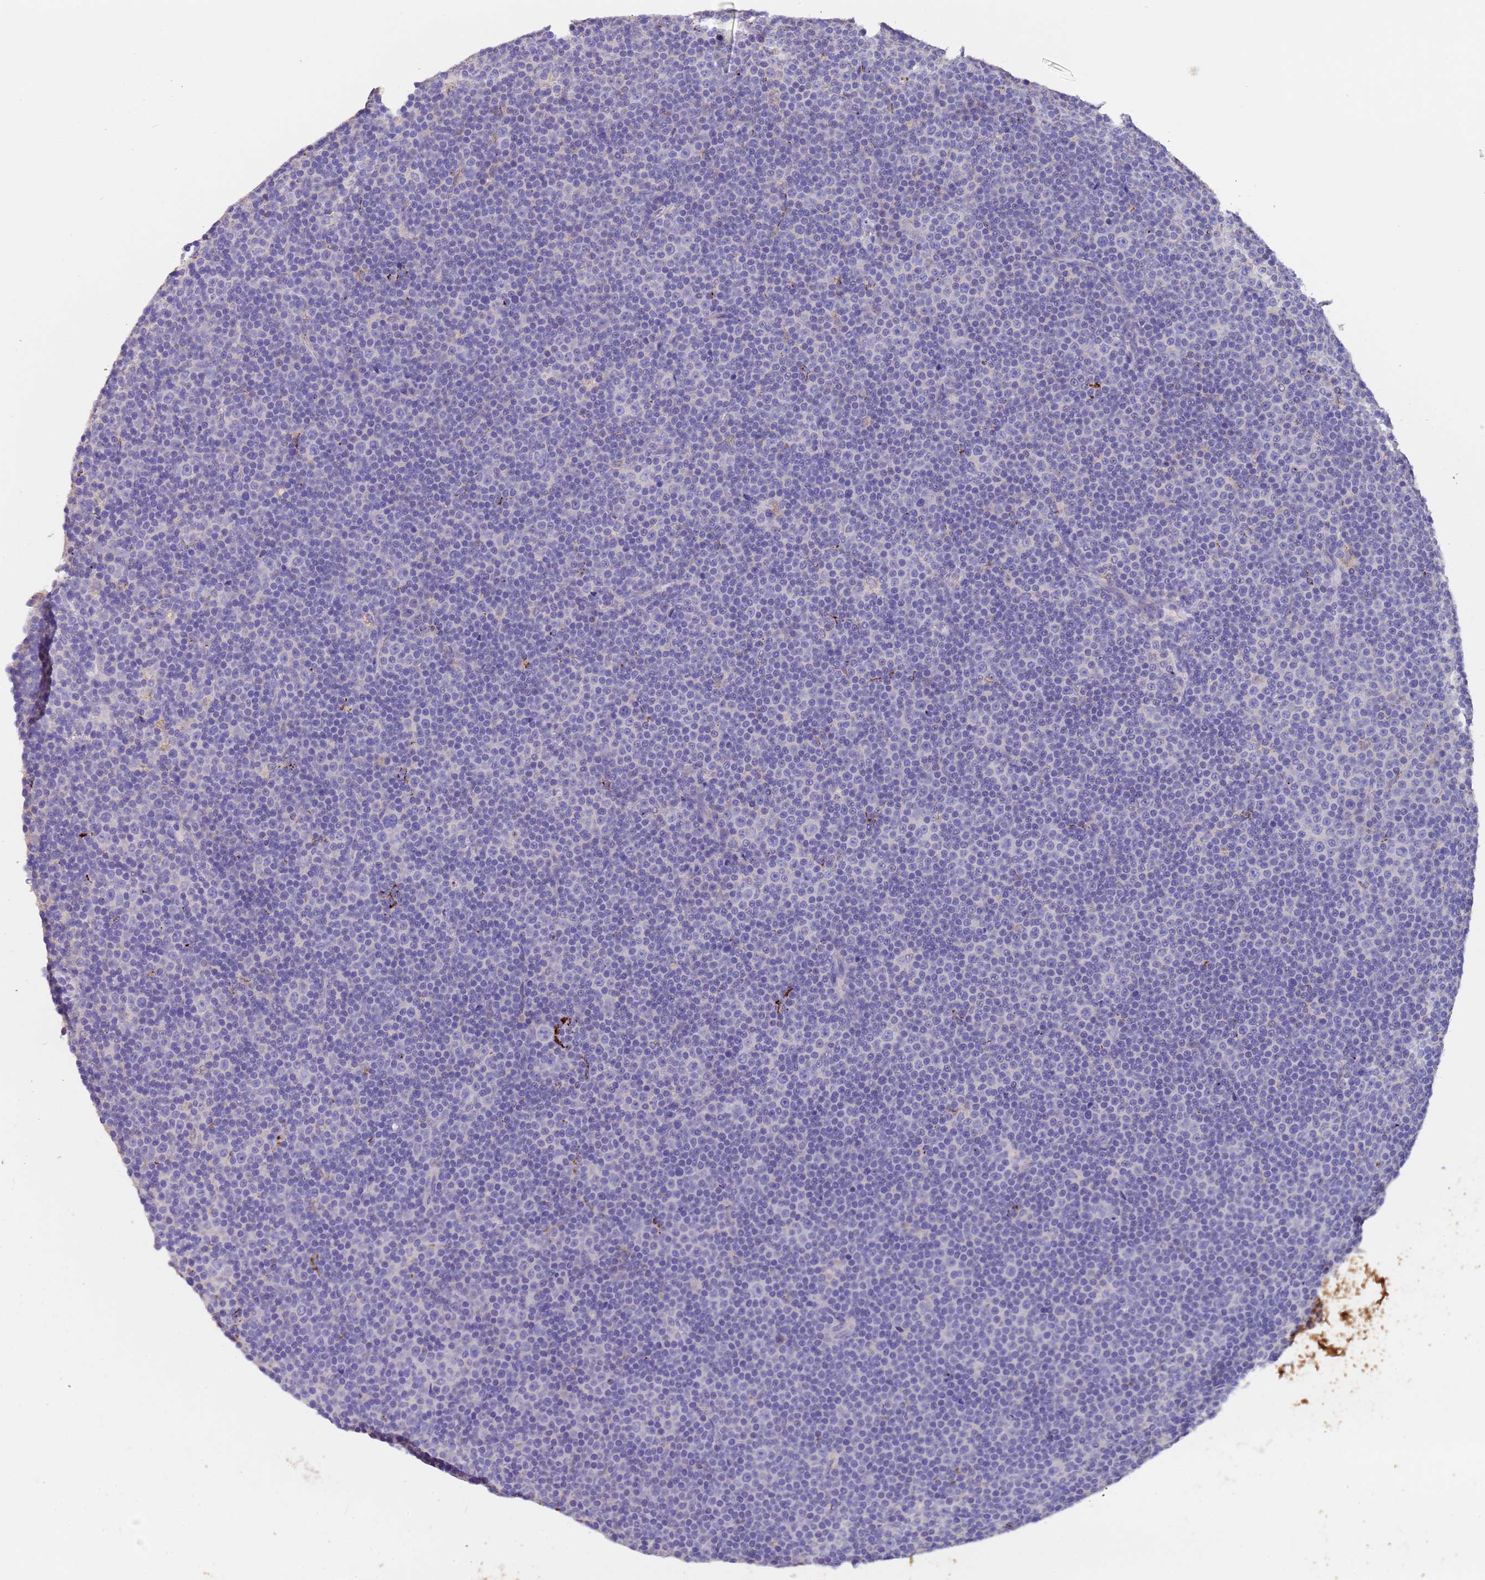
{"staining": {"intensity": "negative", "quantity": "none", "location": "none"}, "tissue": "lymphoma", "cell_type": "Tumor cells", "image_type": "cancer", "snomed": [{"axis": "morphology", "description": "Malignant lymphoma, non-Hodgkin's type, Low grade"}, {"axis": "topography", "description": "Lymph node"}], "caption": "The photomicrograph shows no staining of tumor cells in malignant lymphoma, non-Hodgkin's type (low-grade). Brightfield microscopy of IHC stained with DAB (3,3'-diaminobenzidine) (brown) and hematoxylin (blue), captured at high magnification.", "gene": "SLC24A3", "patient": {"sex": "female", "age": 67}}